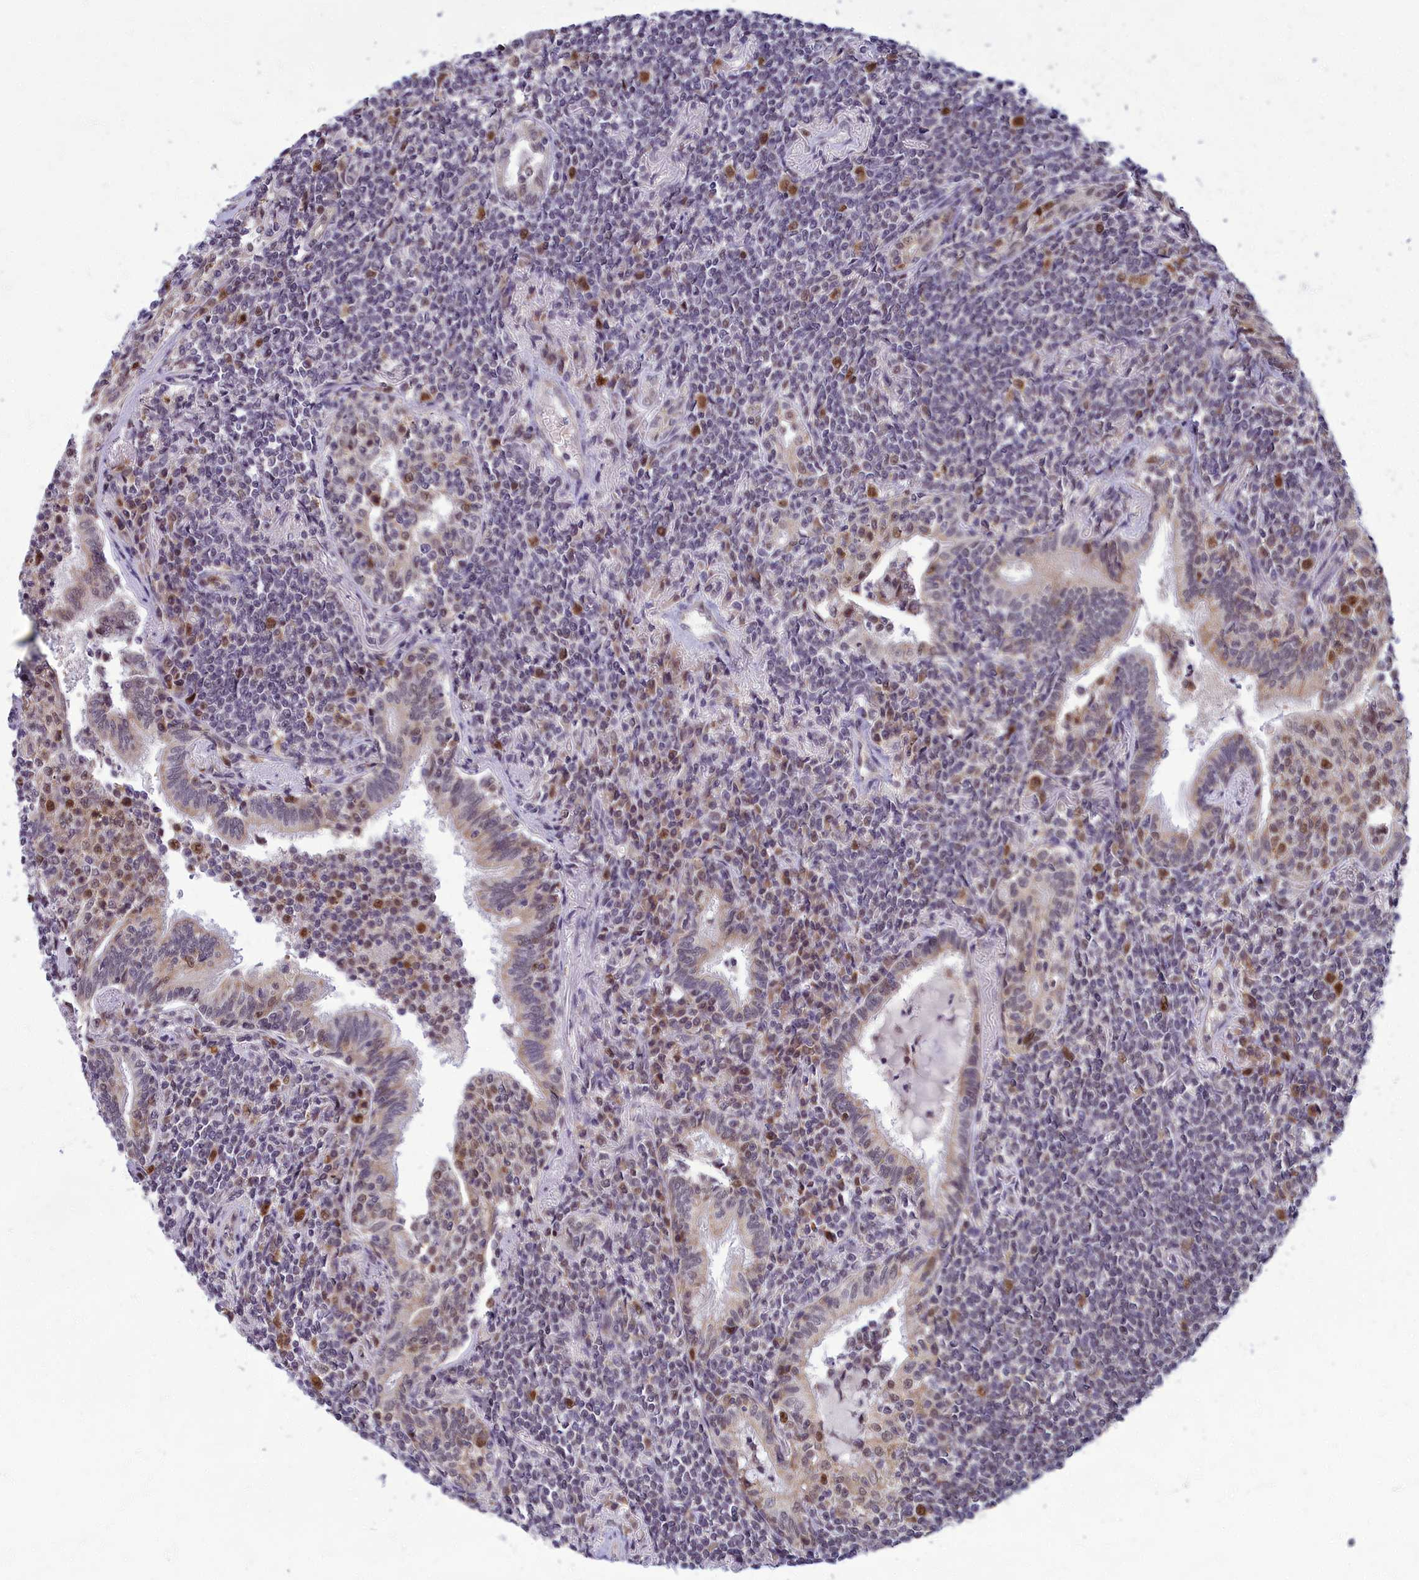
{"staining": {"intensity": "negative", "quantity": "none", "location": "none"}, "tissue": "lymphoma", "cell_type": "Tumor cells", "image_type": "cancer", "snomed": [{"axis": "morphology", "description": "Malignant lymphoma, non-Hodgkin's type, Low grade"}, {"axis": "topography", "description": "Lung"}], "caption": "Tumor cells show no significant protein expression in lymphoma.", "gene": "EARS2", "patient": {"sex": "female", "age": 71}}